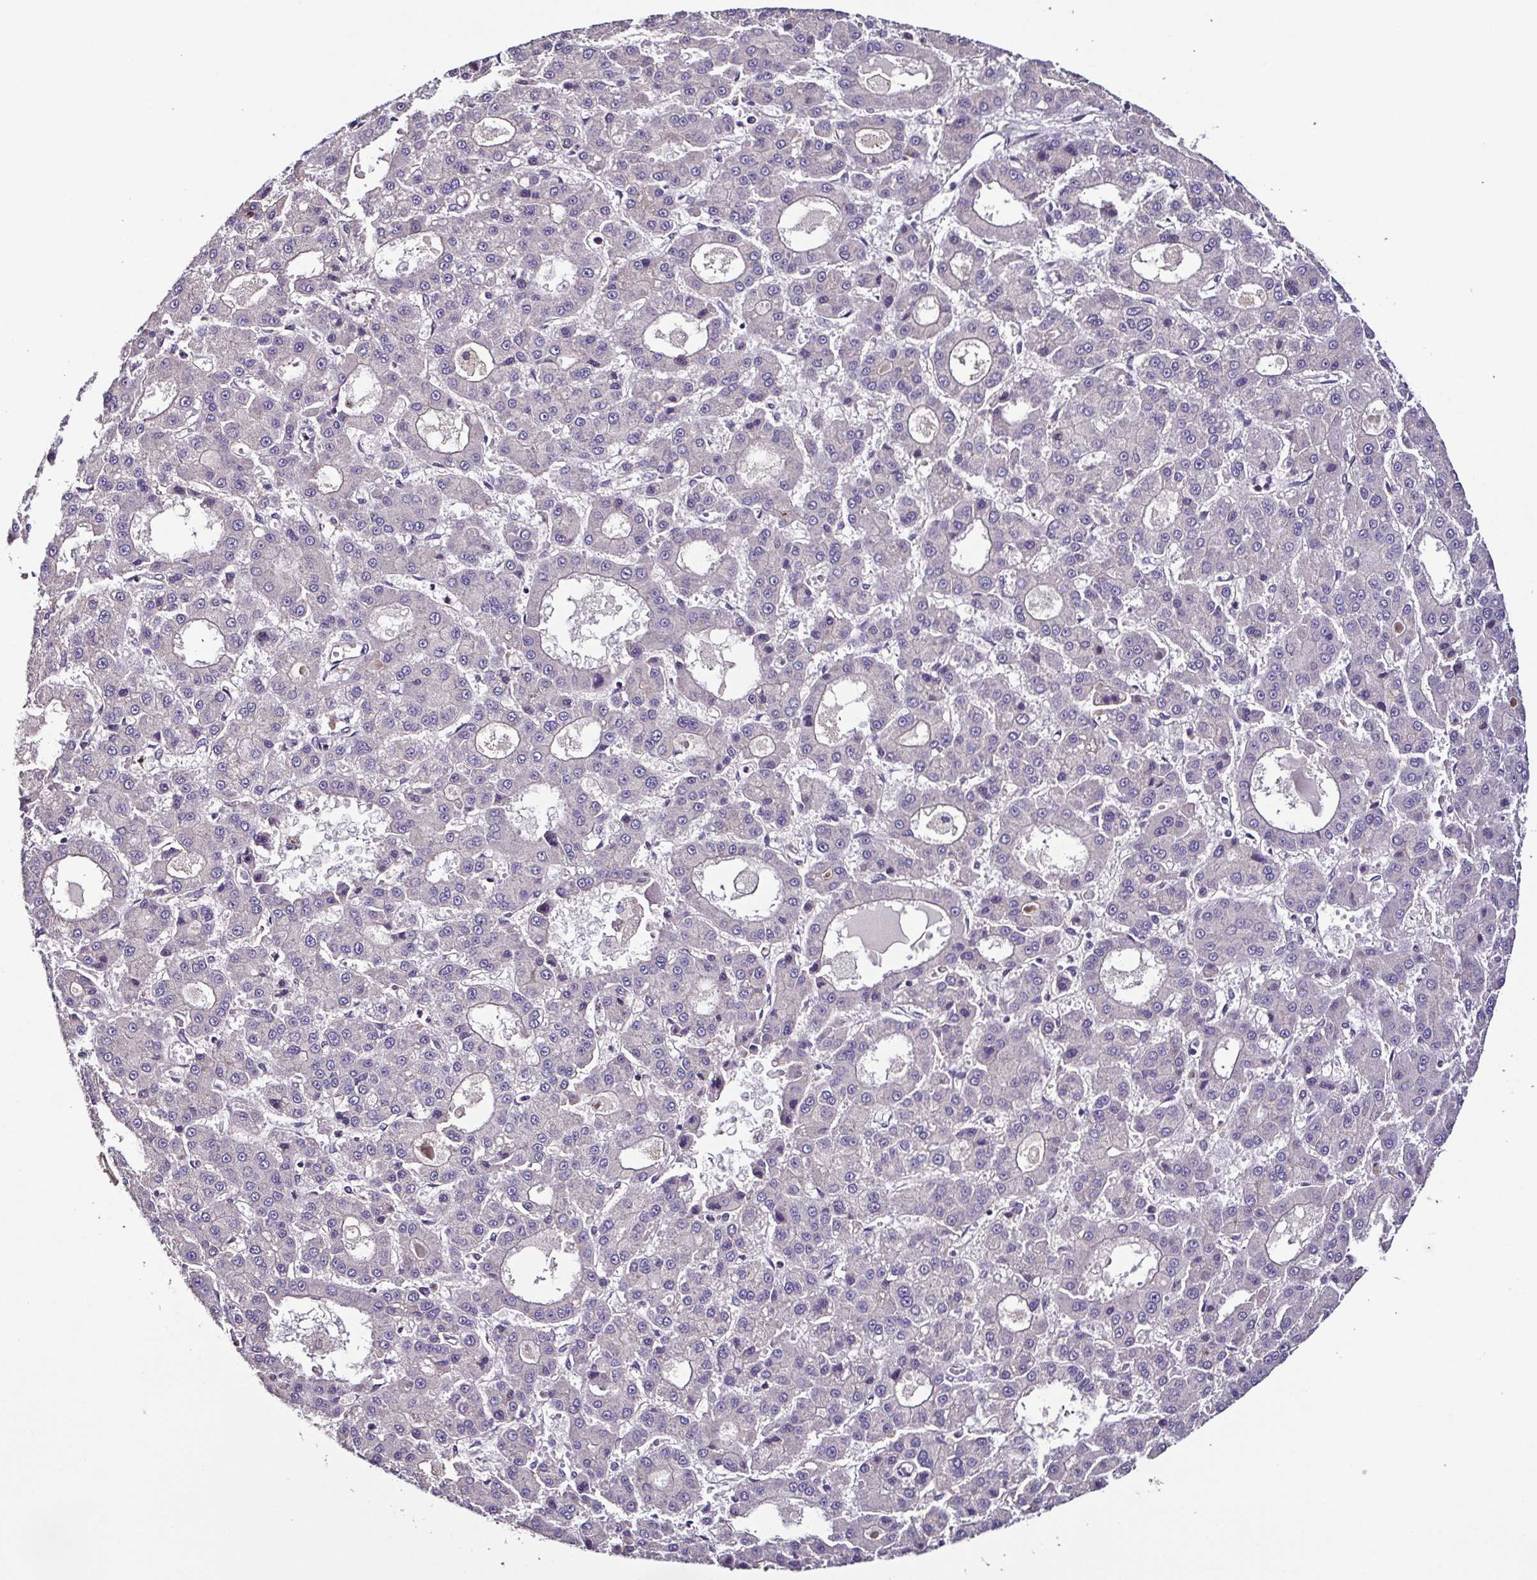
{"staining": {"intensity": "negative", "quantity": "none", "location": "none"}, "tissue": "liver cancer", "cell_type": "Tumor cells", "image_type": "cancer", "snomed": [{"axis": "morphology", "description": "Carcinoma, Hepatocellular, NOS"}, {"axis": "topography", "description": "Liver"}], "caption": "Tumor cells show no significant expression in hepatocellular carcinoma (liver).", "gene": "LMOD2", "patient": {"sex": "male", "age": 70}}